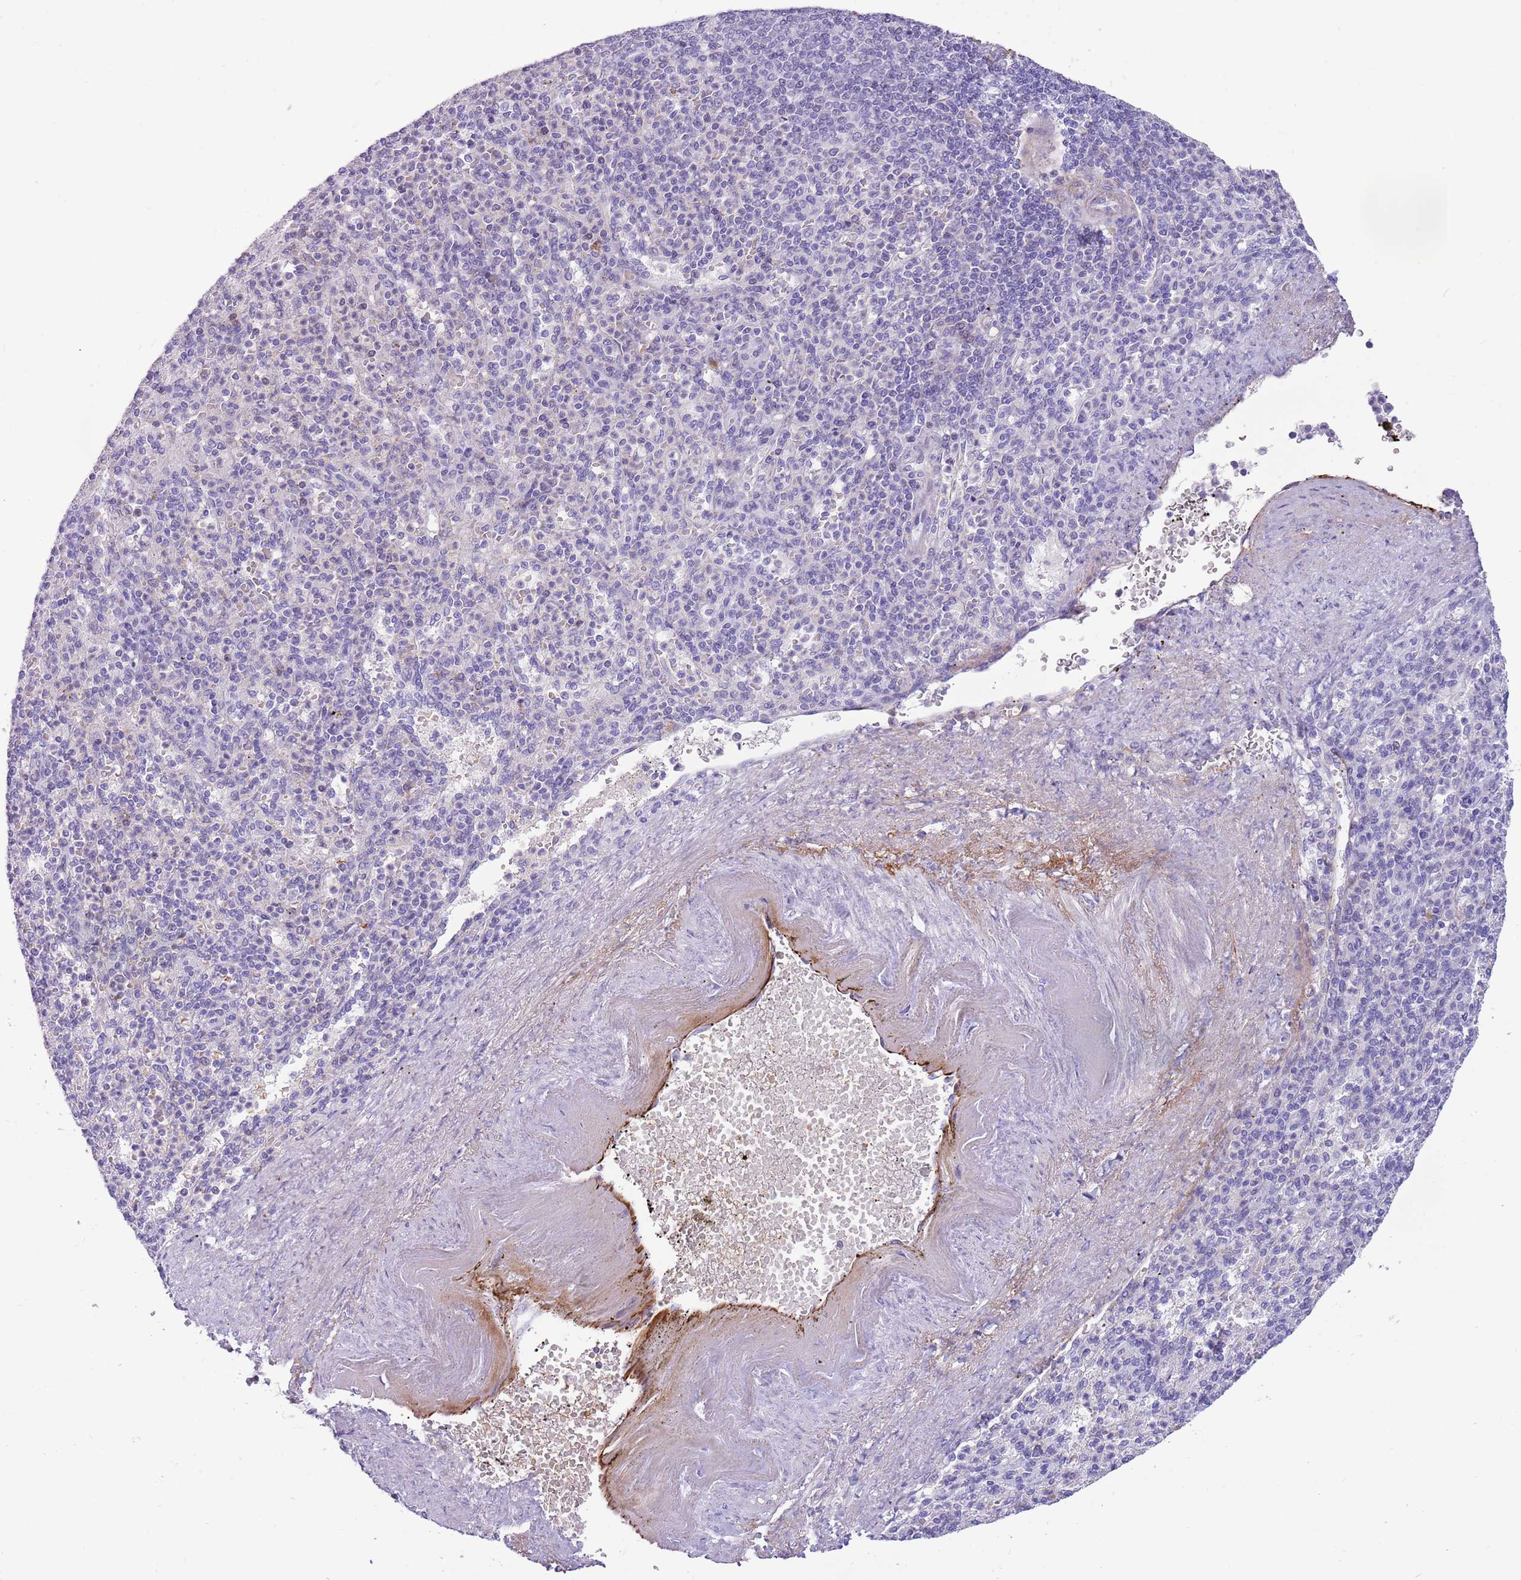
{"staining": {"intensity": "negative", "quantity": "none", "location": "none"}, "tissue": "spleen", "cell_type": "Cells in red pulp", "image_type": "normal", "snomed": [{"axis": "morphology", "description": "Normal tissue, NOS"}, {"axis": "topography", "description": "Spleen"}], "caption": "This image is of benign spleen stained with IHC to label a protein in brown with the nuclei are counter-stained blue. There is no positivity in cells in red pulp. (DAB immunohistochemistry (IHC) with hematoxylin counter stain).", "gene": "LEPROTL1", "patient": {"sex": "female", "age": 74}}